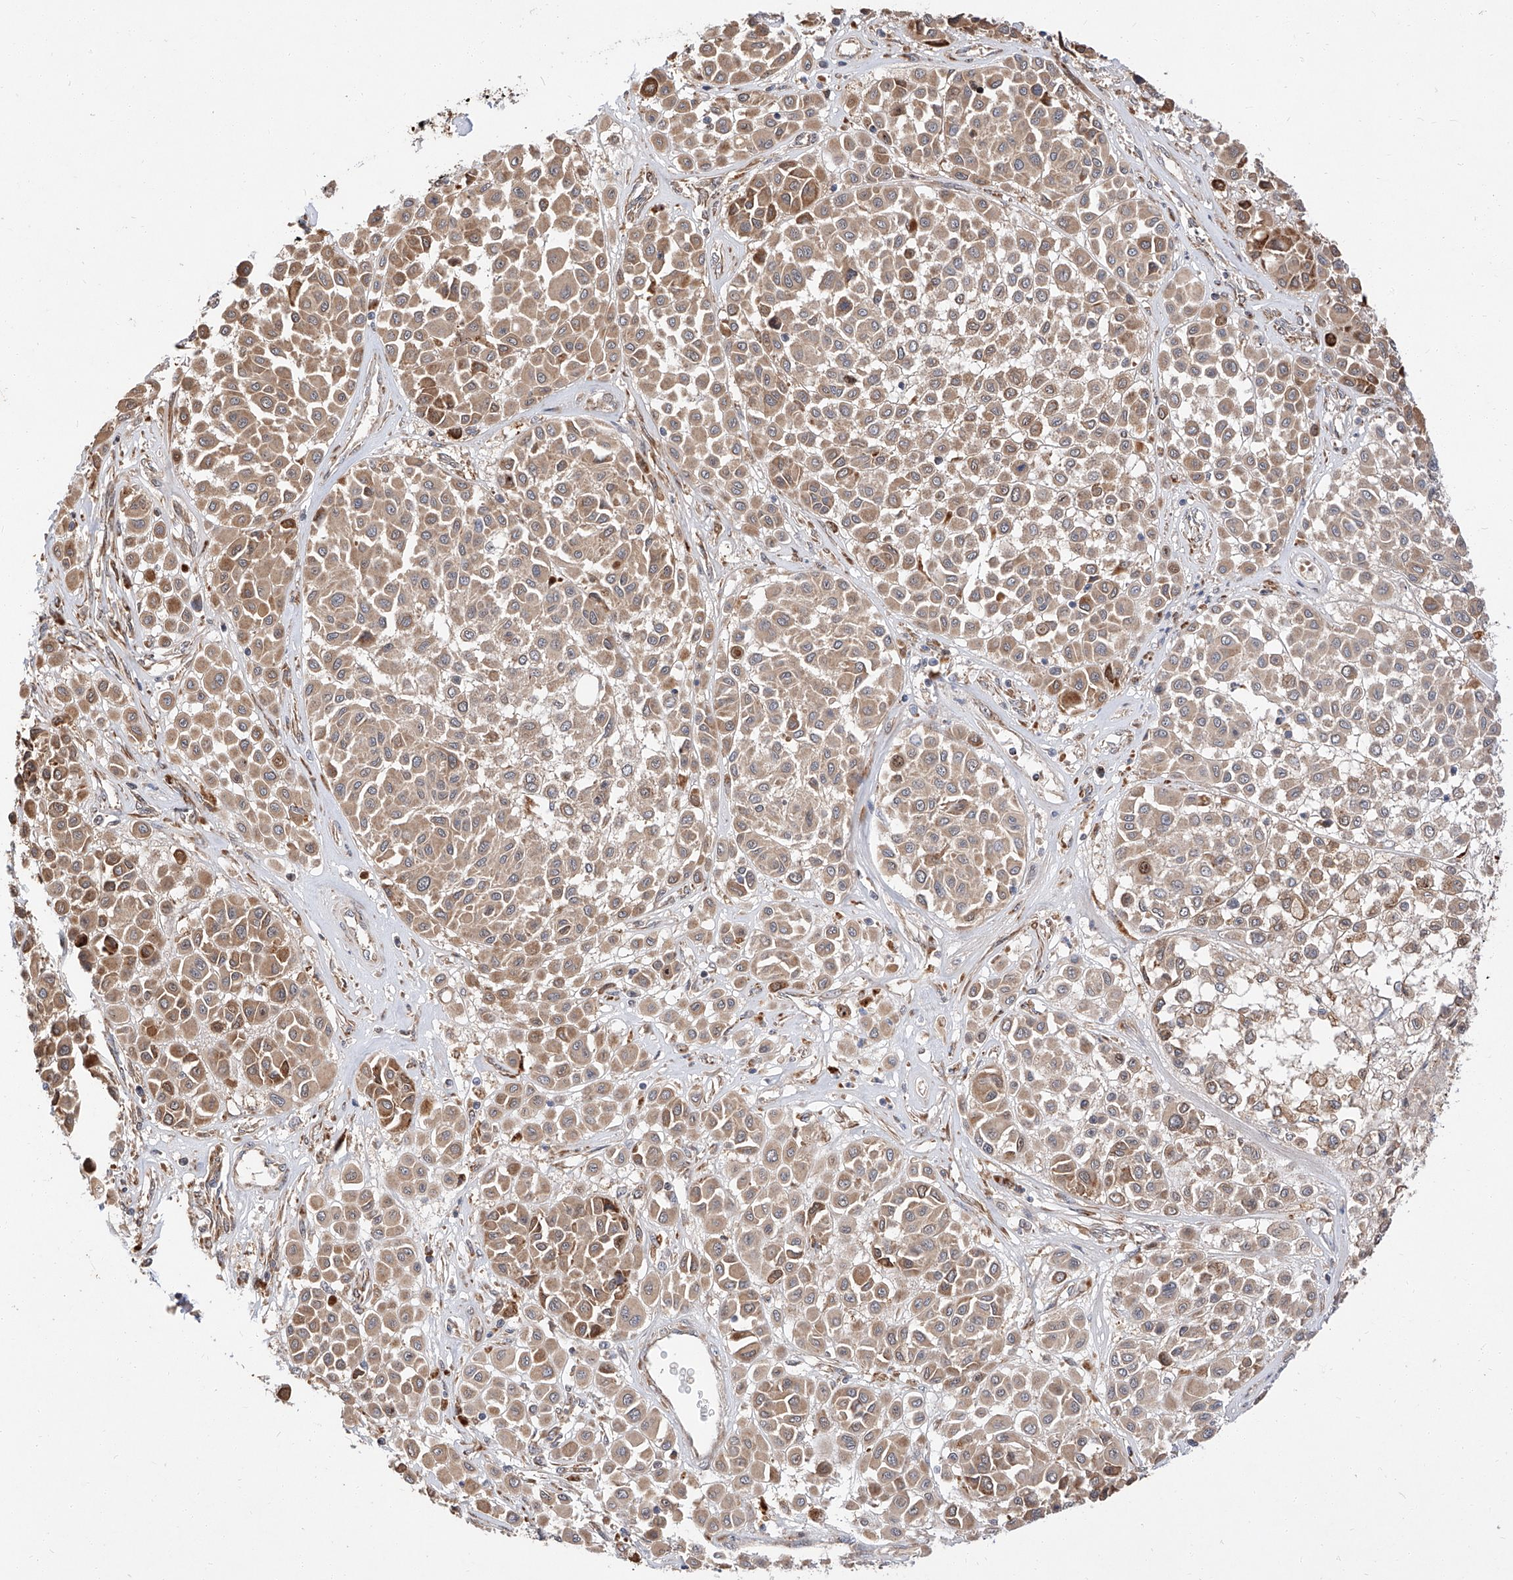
{"staining": {"intensity": "moderate", "quantity": ">75%", "location": "cytoplasmic/membranous"}, "tissue": "melanoma", "cell_type": "Tumor cells", "image_type": "cancer", "snomed": [{"axis": "morphology", "description": "Malignant melanoma, Metastatic site"}, {"axis": "topography", "description": "Soft tissue"}], "caption": "High-power microscopy captured an immunohistochemistry (IHC) photomicrograph of malignant melanoma (metastatic site), revealing moderate cytoplasmic/membranous positivity in about >75% of tumor cells. Using DAB (3,3'-diaminobenzidine) (brown) and hematoxylin (blue) stains, captured at high magnification using brightfield microscopy.", "gene": "DIRAS3", "patient": {"sex": "male", "age": 41}}